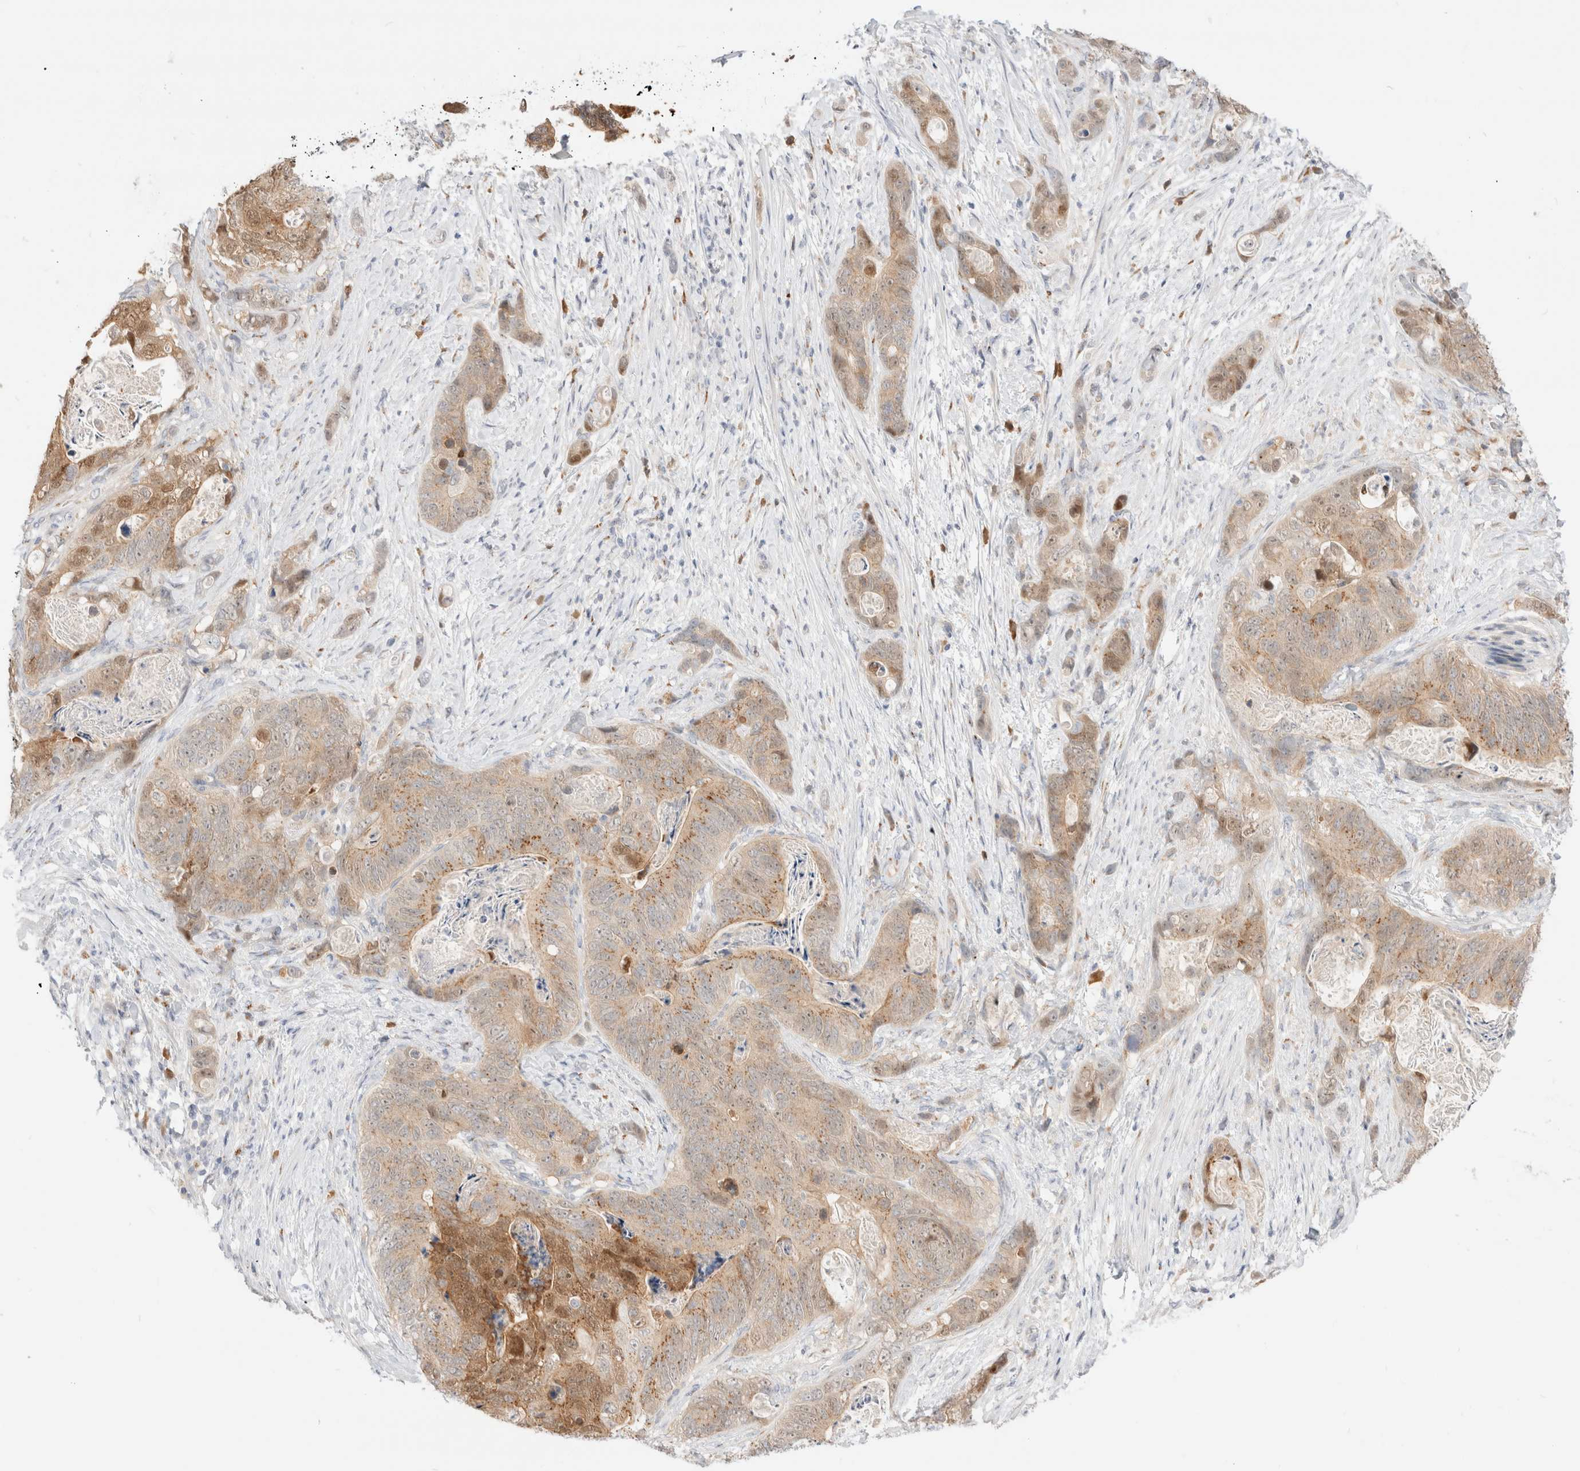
{"staining": {"intensity": "moderate", "quantity": "25%-75%", "location": "cytoplasmic/membranous"}, "tissue": "stomach cancer", "cell_type": "Tumor cells", "image_type": "cancer", "snomed": [{"axis": "morphology", "description": "Normal tissue, NOS"}, {"axis": "morphology", "description": "Adenocarcinoma, NOS"}, {"axis": "topography", "description": "Stomach"}], "caption": "Protein expression analysis of human stomach cancer (adenocarcinoma) reveals moderate cytoplasmic/membranous positivity in approximately 25%-75% of tumor cells.", "gene": "EFCAB13", "patient": {"sex": "female", "age": 89}}